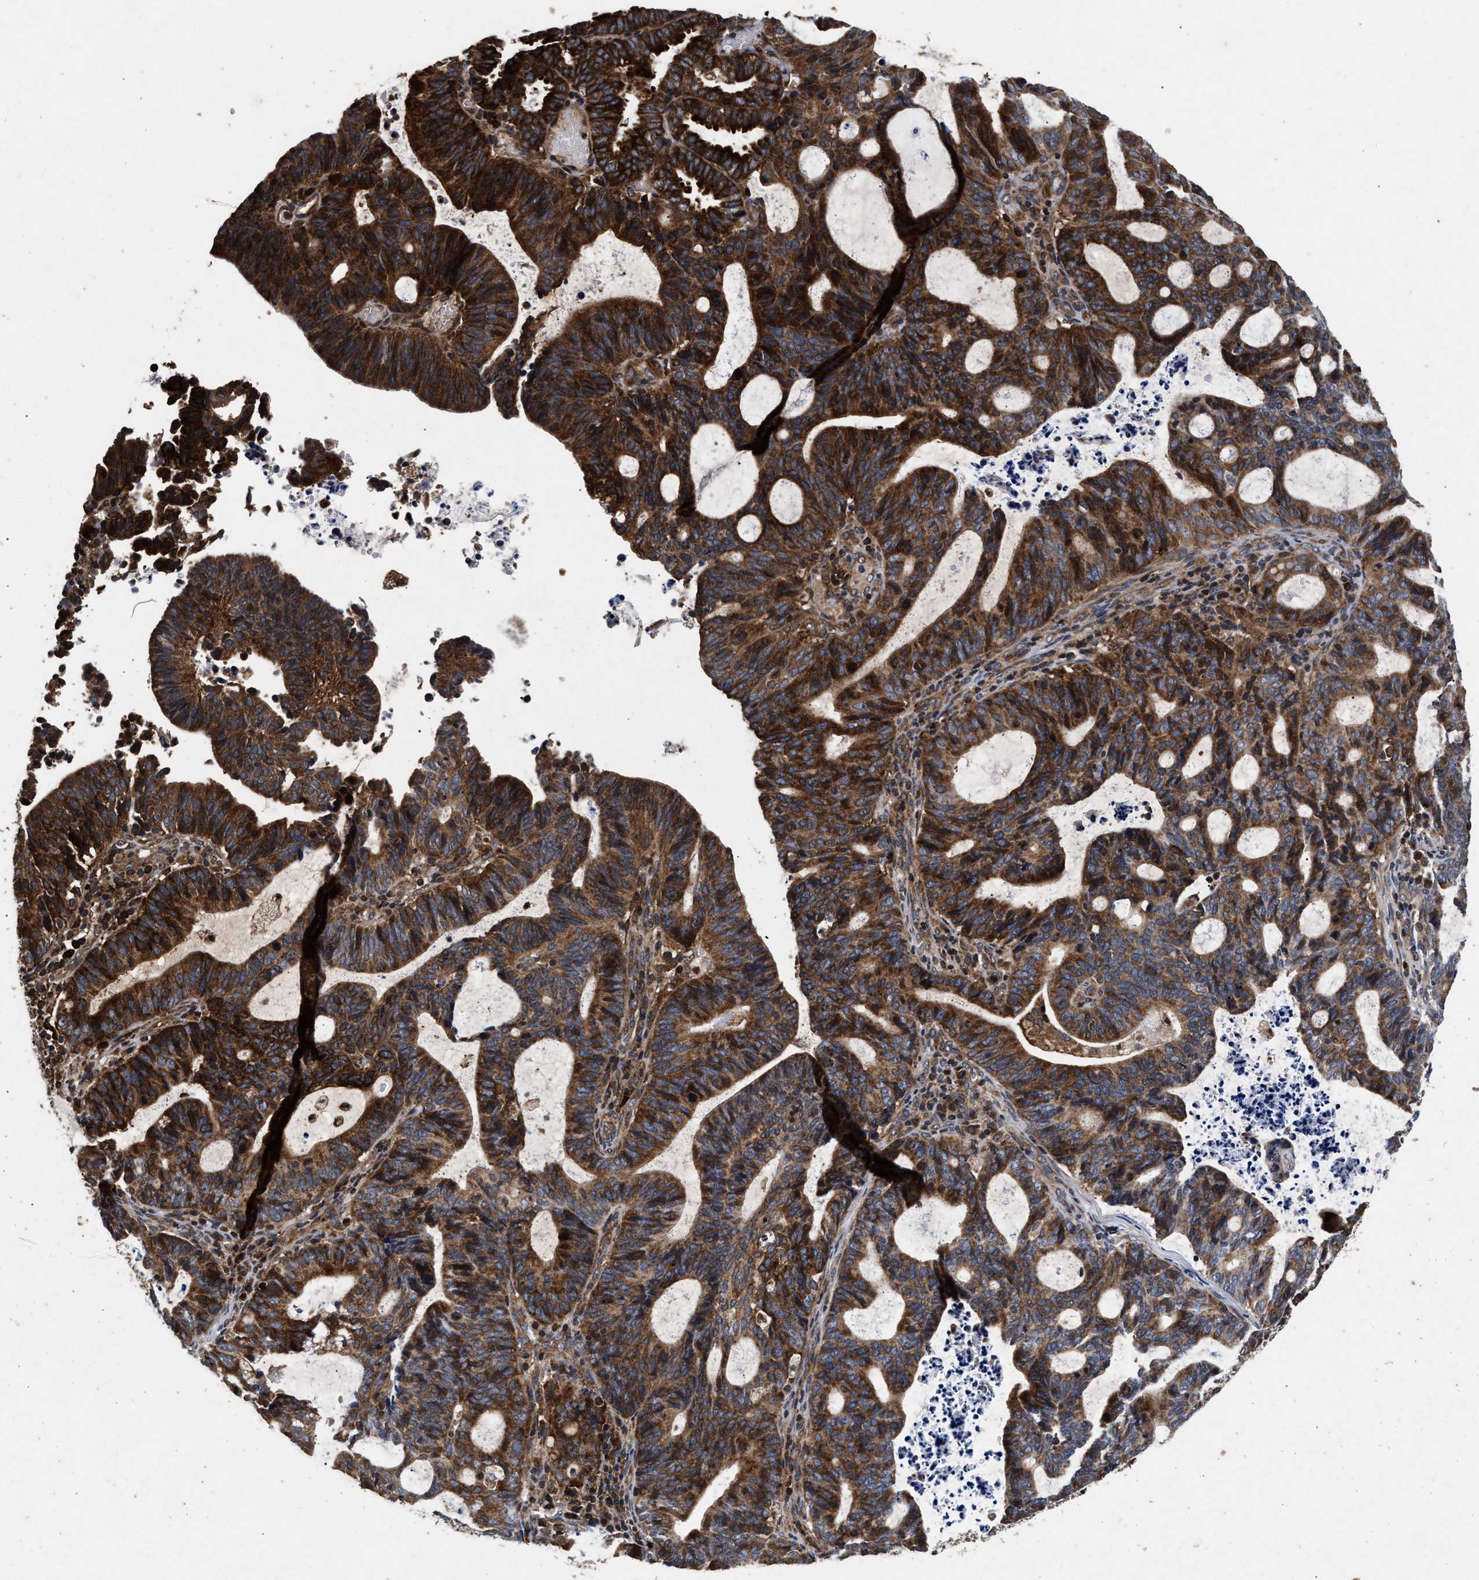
{"staining": {"intensity": "strong", "quantity": ">75%", "location": "cytoplasmic/membranous"}, "tissue": "endometrial cancer", "cell_type": "Tumor cells", "image_type": "cancer", "snomed": [{"axis": "morphology", "description": "Adenocarcinoma, NOS"}, {"axis": "topography", "description": "Uterus"}], "caption": "Protein expression analysis of endometrial cancer shows strong cytoplasmic/membranous expression in approximately >75% of tumor cells. The protein is shown in brown color, while the nuclei are stained blue.", "gene": "NFKB2", "patient": {"sex": "female", "age": 83}}